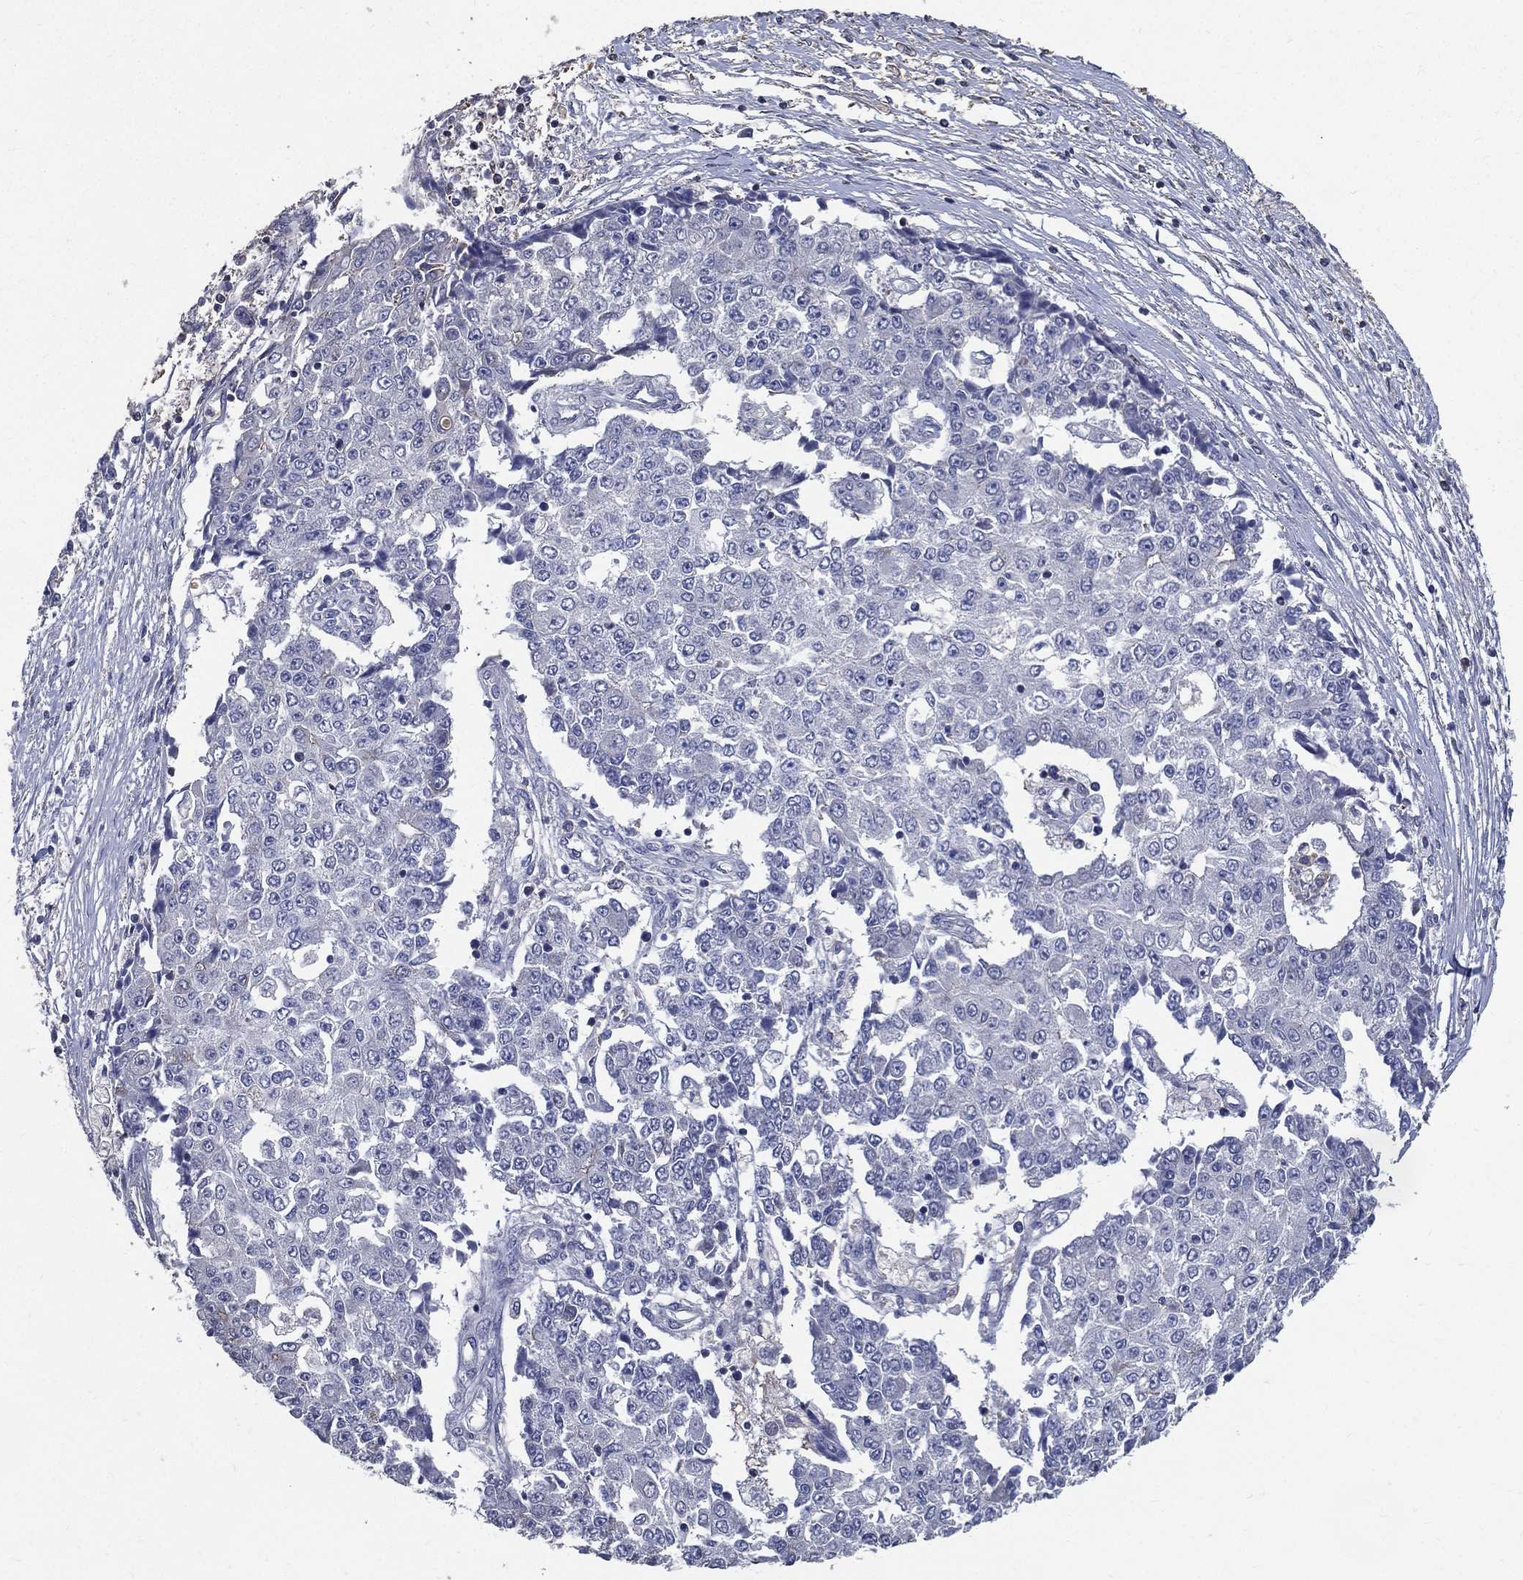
{"staining": {"intensity": "negative", "quantity": "none", "location": "none"}, "tissue": "ovarian cancer", "cell_type": "Tumor cells", "image_type": "cancer", "snomed": [{"axis": "morphology", "description": "Carcinoma, endometroid"}, {"axis": "topography", "description": "Ovary"}], "caption": "Ovarian cancer (endometroid carcinoma) was stained to show a protein in brown. There is no significant staining in tumor cells. Nuclei are stained in blue.", "gene": "SERPINB2", "patient": {"sex": "female", "age": 42}}